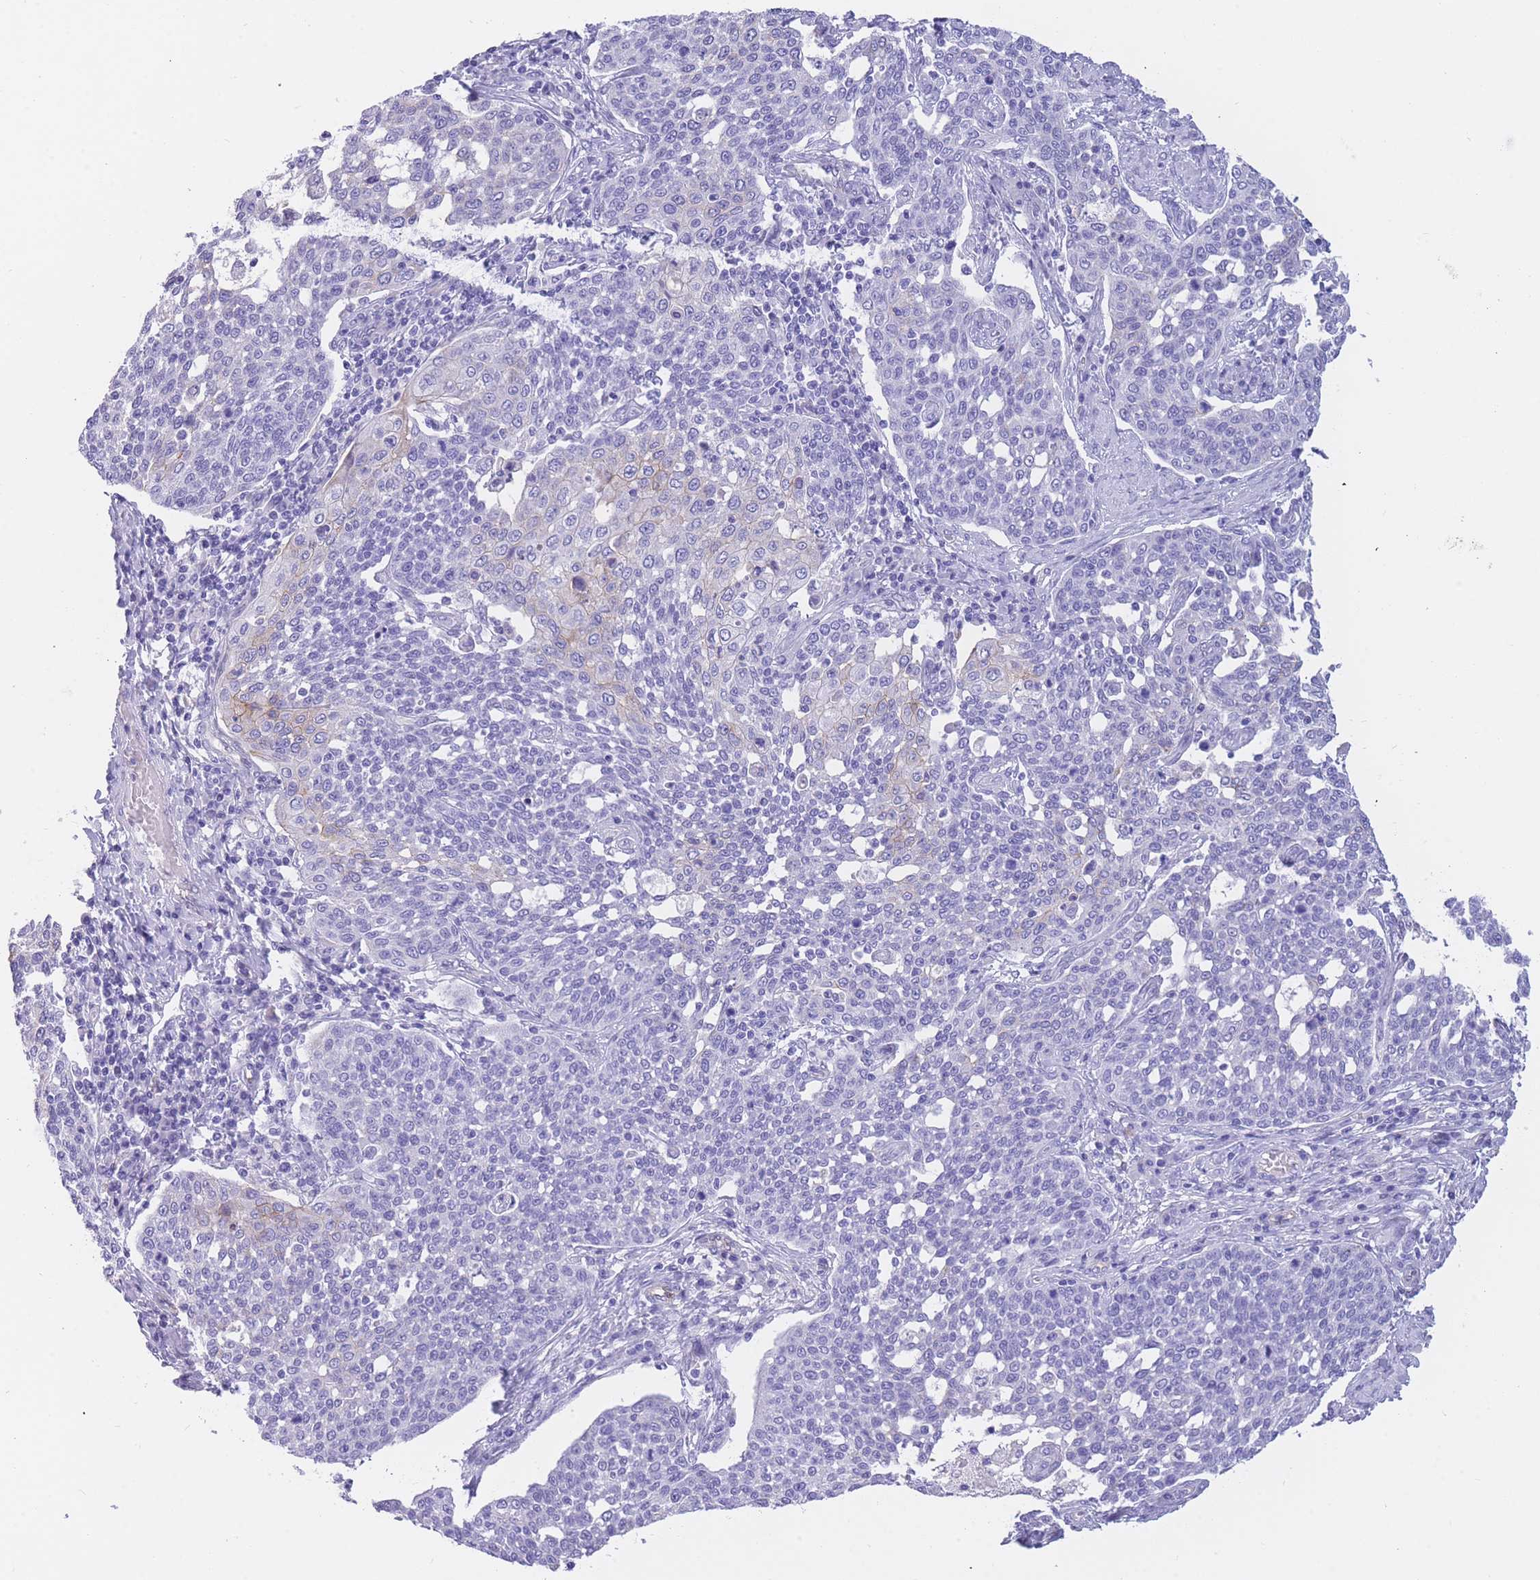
{"staining": {"intensity": "negative", "quantity": "none", "location": "none"}, "tissue": "cervical cancer", "cell_type": "Tumor cells", "image_type": "cancer", "snomed": [{"axis": "morphology", "description": "Squamous cell carcinoma, NOS"}, {"axis": "topography", "description": "Cervix"}], "caption": "IHC photomicrograph of cervical squamous cell carcinoma stained for a protein (brown), which displays no staining in tumor cells. (Immunohistochemistry (ihc), brightfield microscopy, high magnification).", "gene": "SULT1A1", "patient": {"sex": "female", "age": 34}}